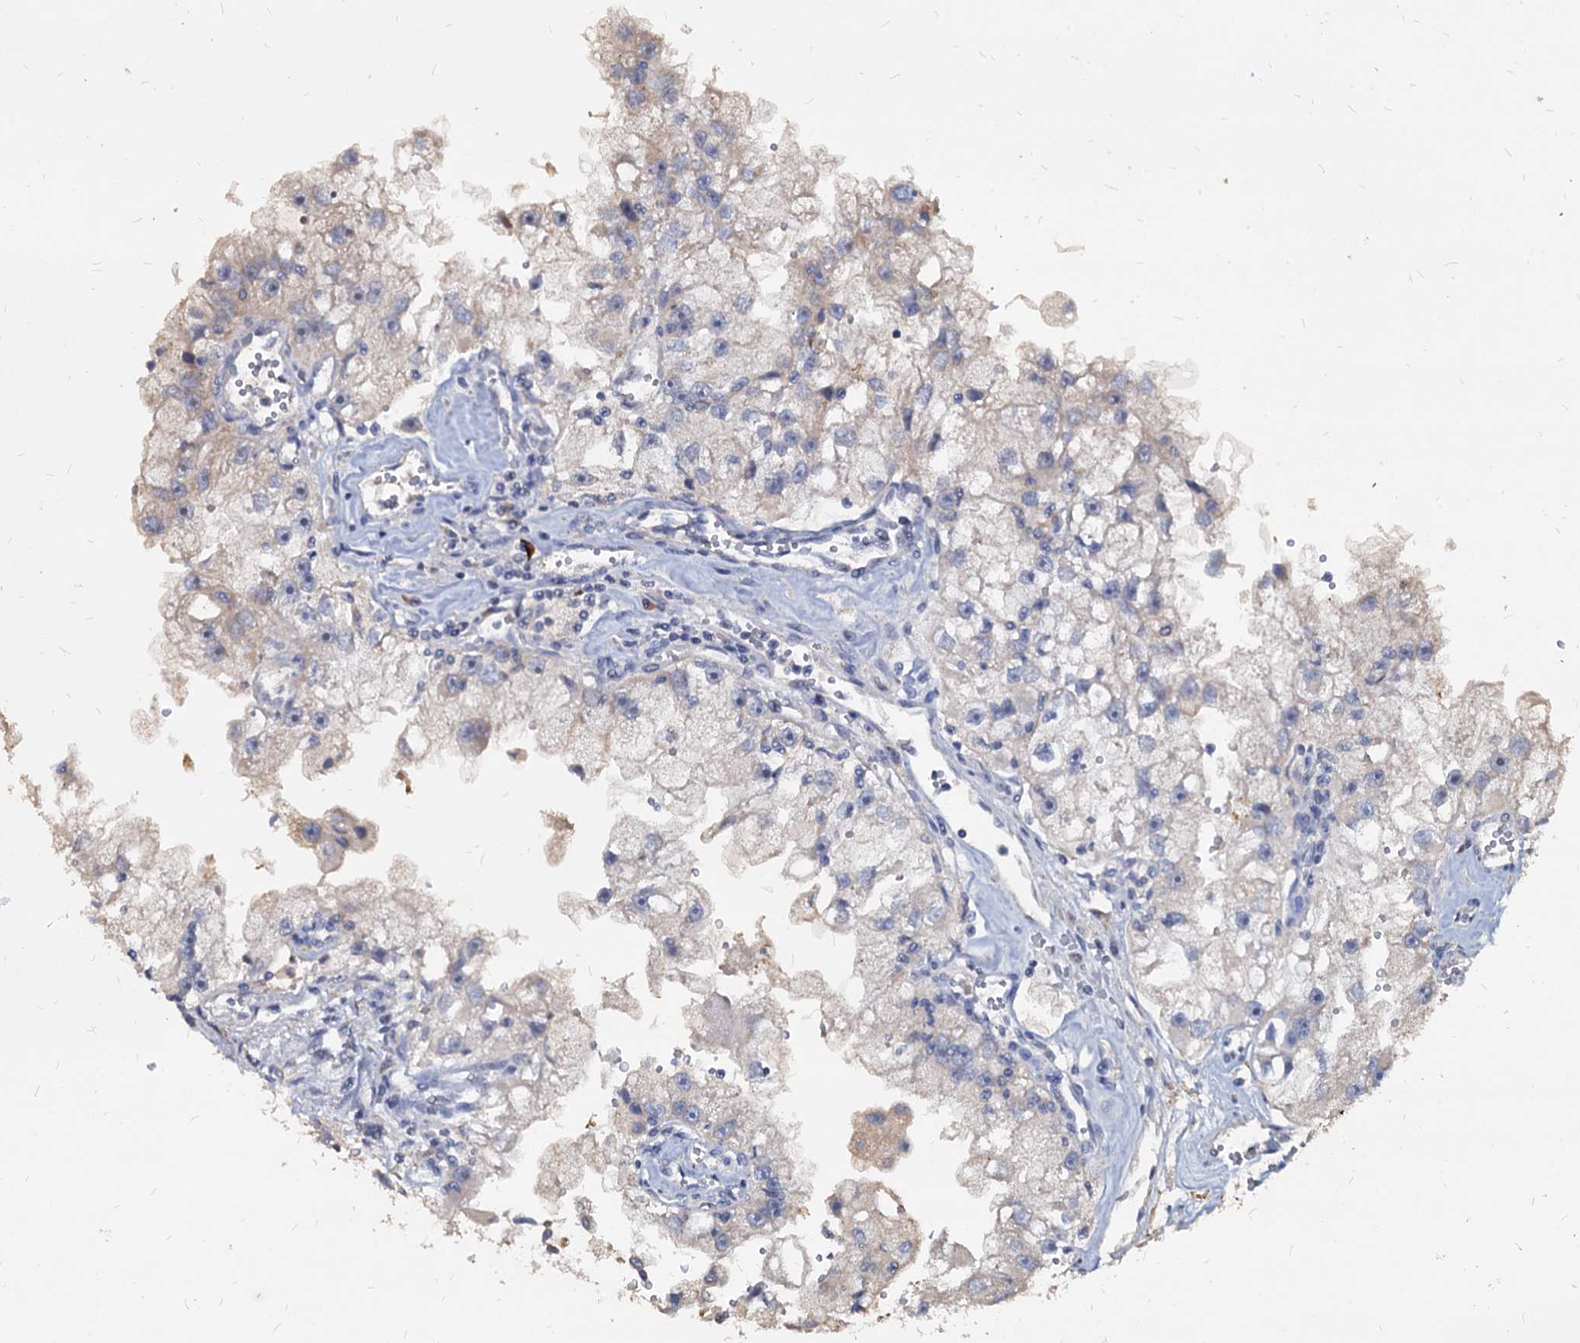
{"staining": {"intensity": "negative", "quantity": "none", "location": "none"}, "tissue": "renal cancer", "cell_type": "Tumor cells", "image_type": "cancer", "snomed": [{"axis": "morphology", "description": "Adenocarcinoma, NOS"}, {"axis": "topography", "description": "Kidney"}], "caption": "Renal cancer was stained to show a protein in brown. There is no significant staining in tumor cells.", "gene": "DEPDC4", "patient": {"sex": "male", "age": 63}}